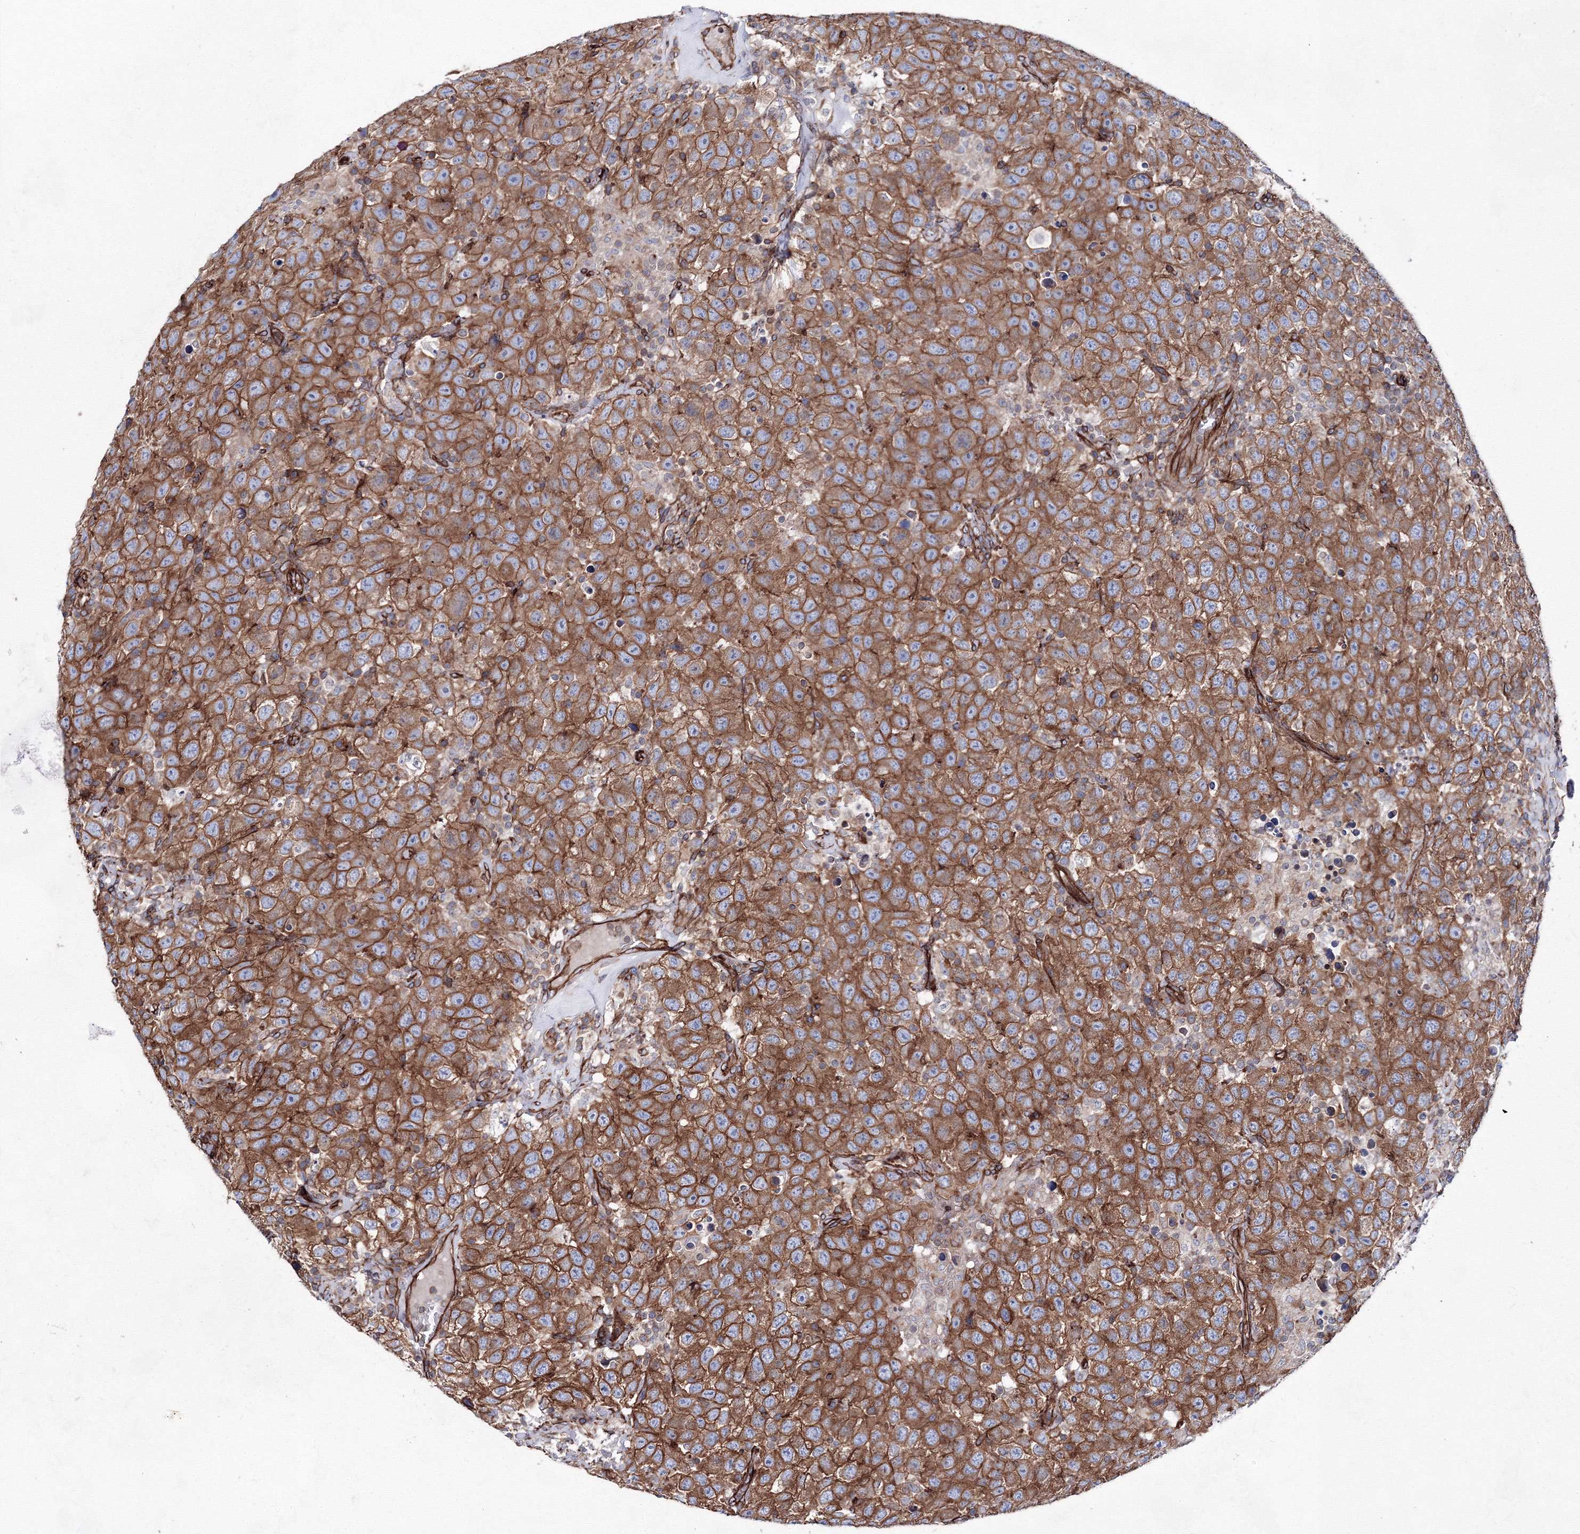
{"staining": {"intensity": "moderate", "quantity": ">75%", "location": "cytoplasmic/membranous"}, "tissue": "testis cancer", "cell_type": "Tumor cells", "image_type": "cancer", "snomed": [{"axis": "morphology", "description": "Seminoma, NOS"}, {"axis": "topography", "description": "Testis"}], "caption": "Testis seminoma was stained to show a protein in brown. There is medium levels of moderate cytoplasmic/membranous positivity in approximately >75% of tumor cells.", "gene": "ANKRD37", "patient": {"sex": "male", "age": 41}}